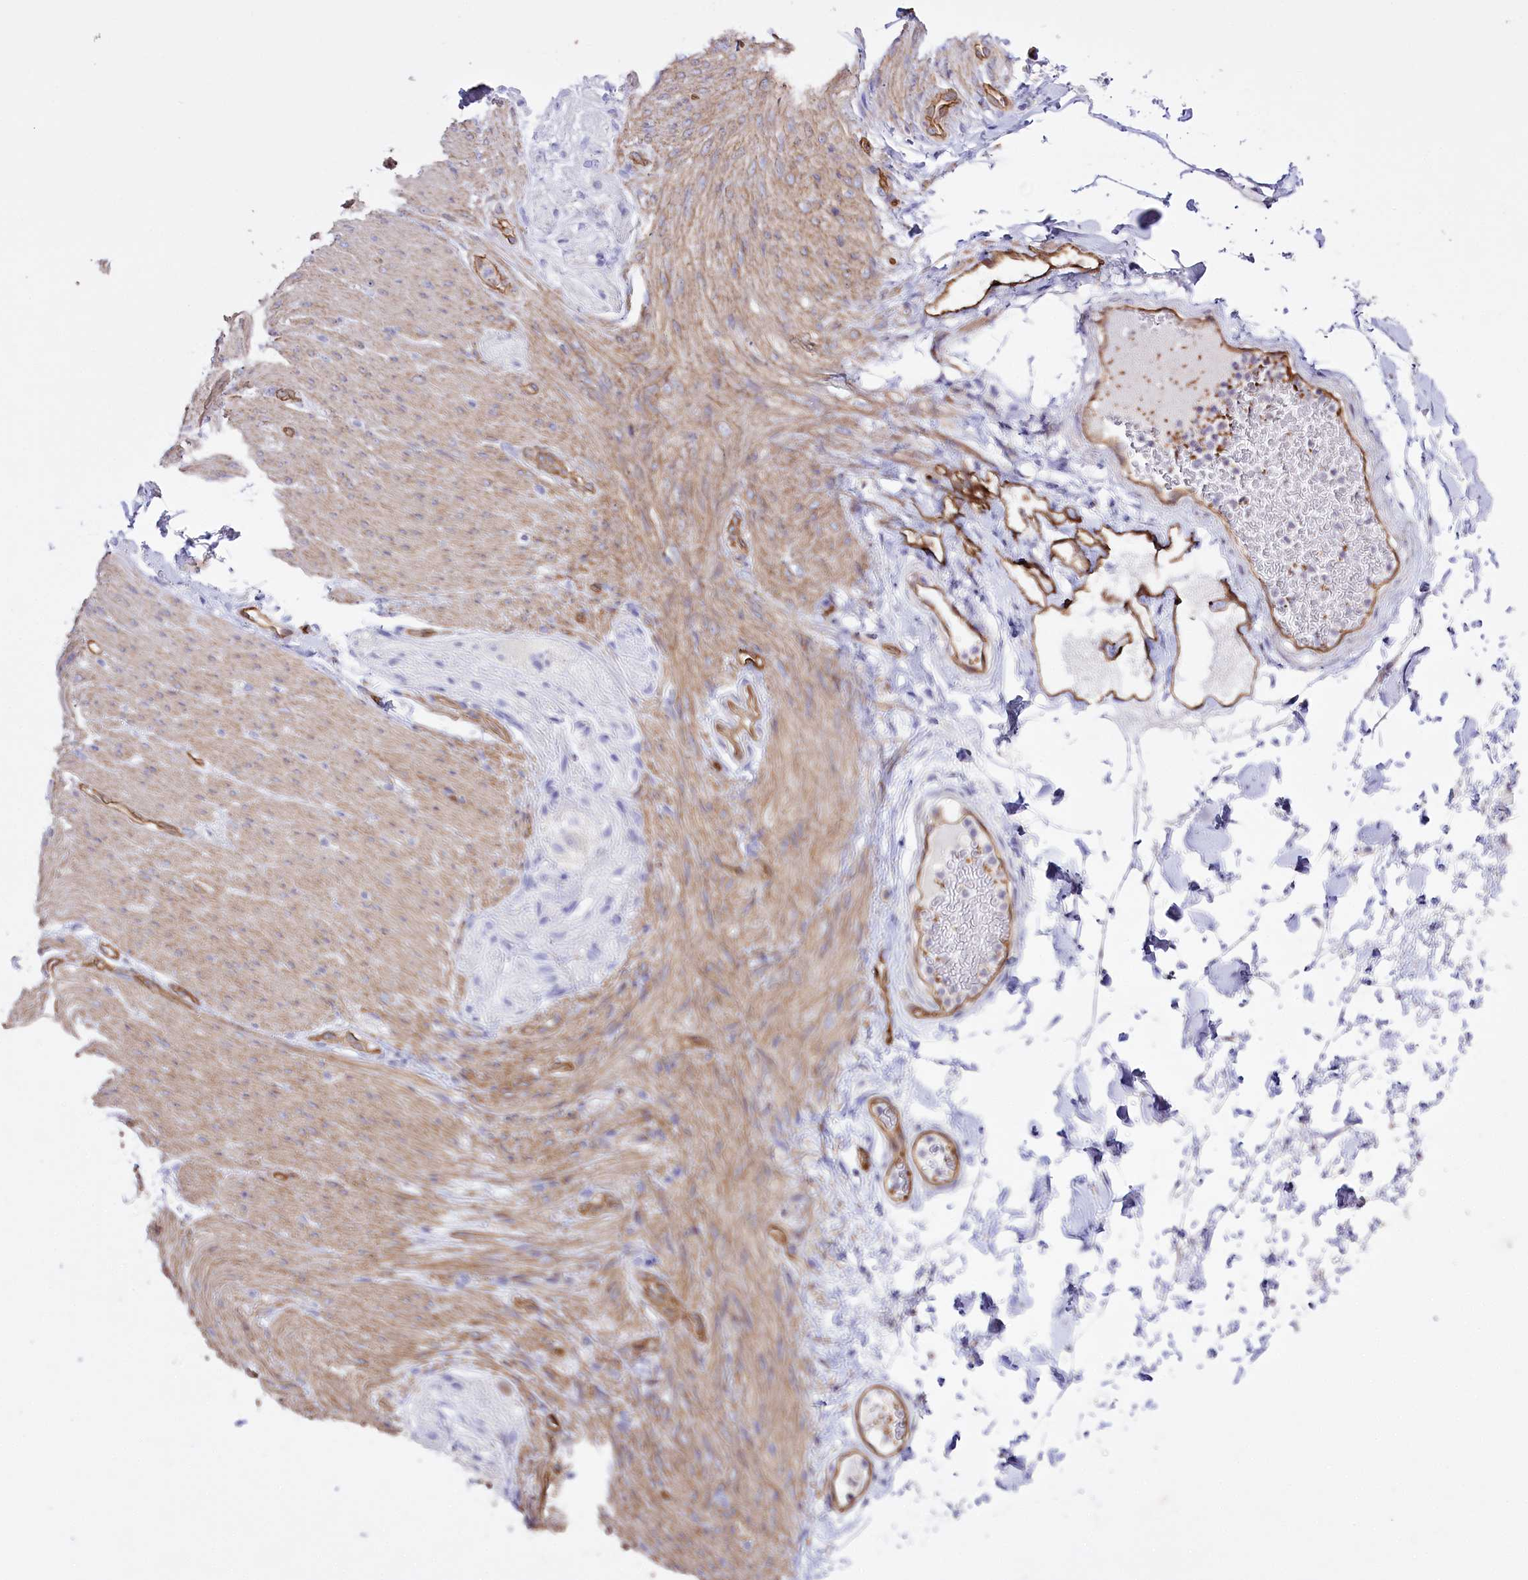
{"staining": {"intensity": "weak", "quantity": "<25%", "location": "cytoplasmic/membranous"}, "tissue": "adipose tissue", "cell_type": "Adipocytes", "image_type": "normal", "snomed": [{"axis": "morphology", "description": "Normal tissue, NOS"}, {"axis": "topography", "description": "Colon"}, {"axis": "topography", "description": "Peripheral nerve tissue"}], "caption": "Human adipose tissue stained for a protein using immunohistochemistry demonstrates no expression in adipocytes.", "gene": "SLC39A10", "patient": {"sex": "female", "age": 61}}